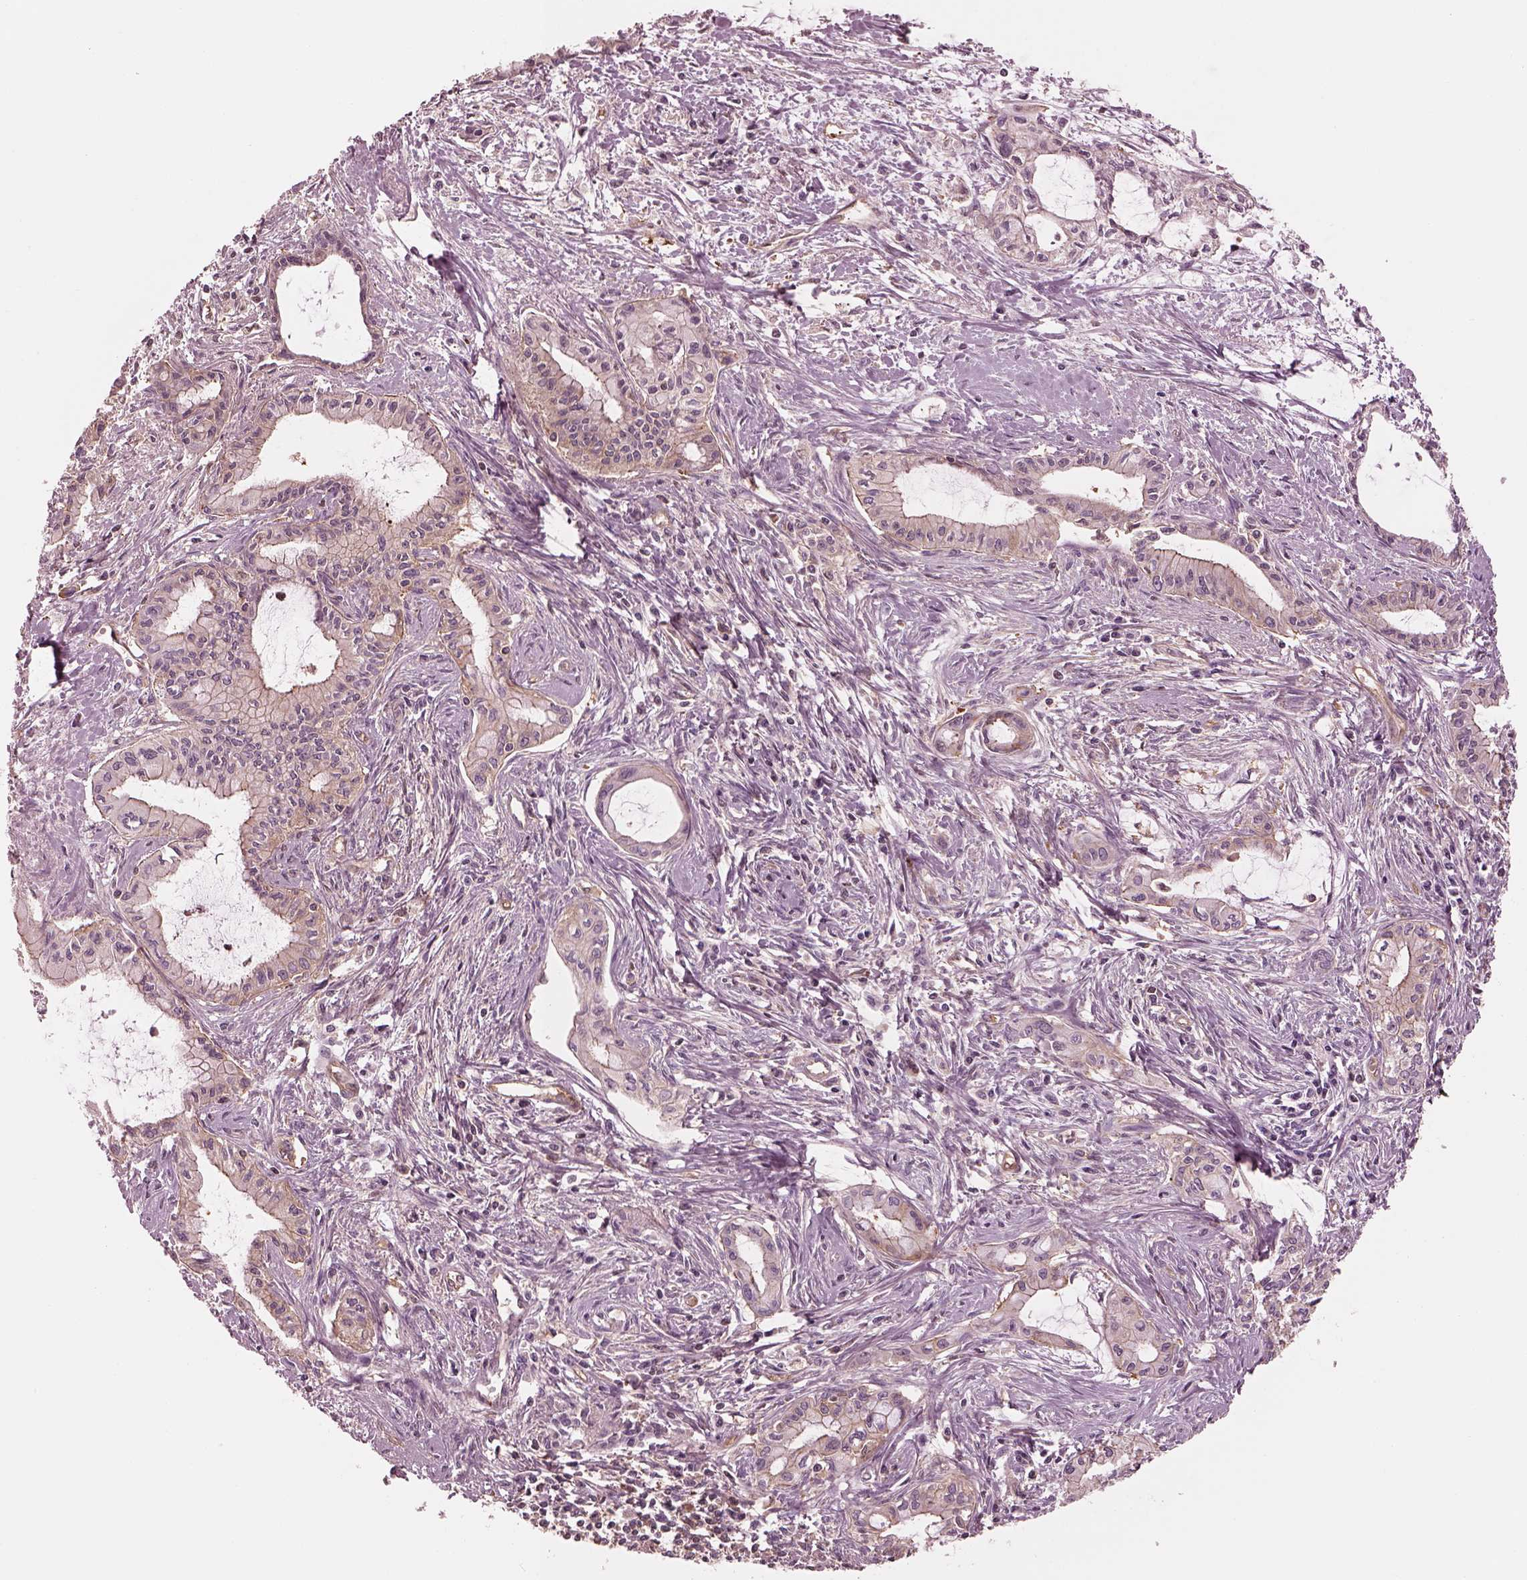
{"staining": {"intensity": "moderate", "quantity": "<25%", "location": "cytoplasmic/membranous"}, "tissue": "pancreatic cancer", "cell_type": "Tumor cells", "image_type": "cancer", "snomed": [{"axis": "morphology", "description": "Adenocarcinoma, NOS"}, {"axis": "topography", "description": "Pancreas"}], "caption": "This photomicrograph exhibits pancreatic cancer stained with immunohistochemistry to label a protein in brown. The cytoplasmic/membranous of tumor cells show moderate positivity for the protein. Nuclei are counter-stained blue.", "gene": "STK33", "patient": {"sex": "male", "age": 48}}